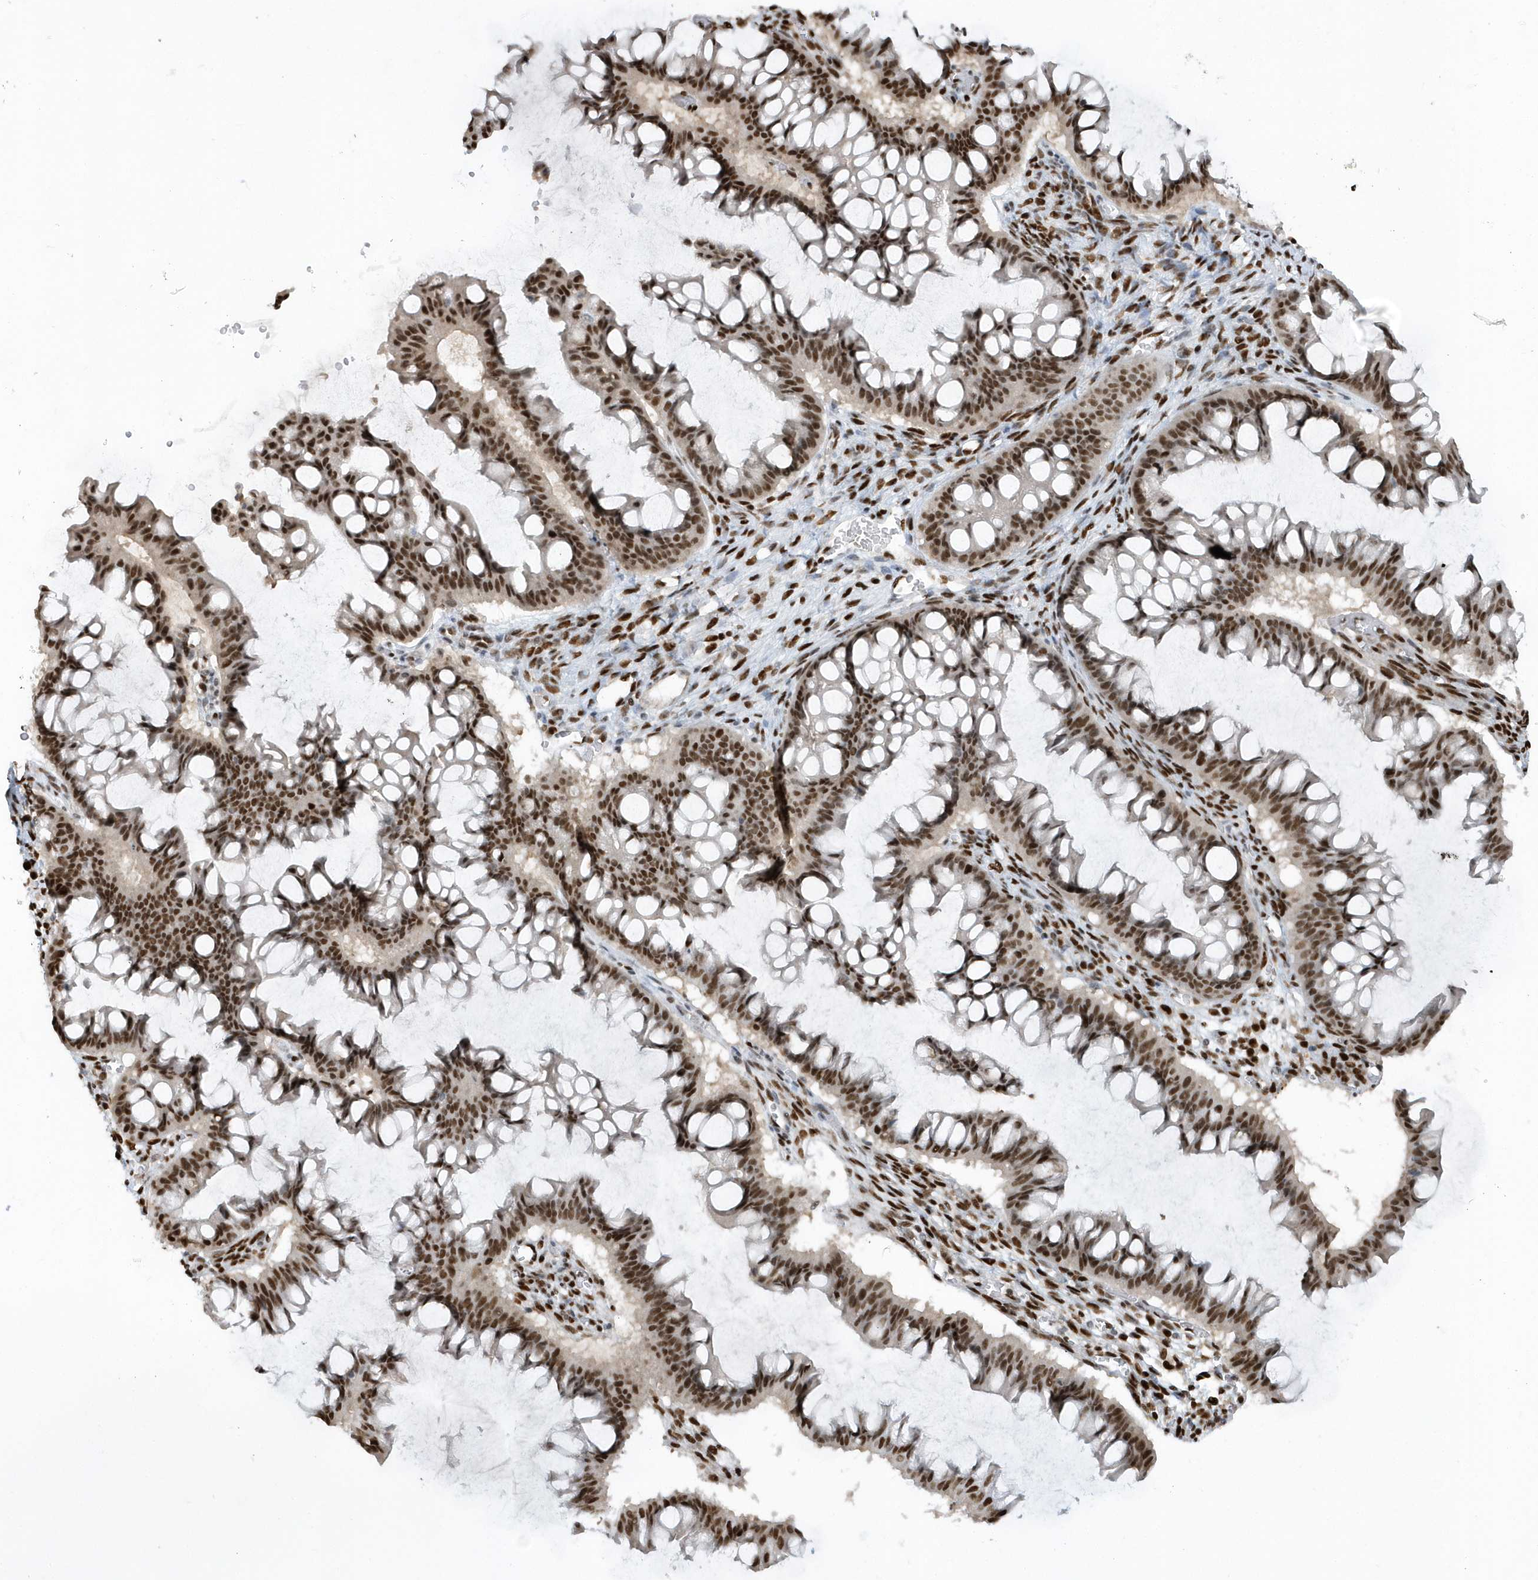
{"staining": {"intensity": "strong", "quantity": ">75%", "location": "nuclear"}, "tissue": "ovarian cancer", "cell_type": "Tumor cells", "image_type": "cancer", "snomed": [{"axis": "morphology", "description": "Cystadenocarcinoma, mucinous, NOS"}, {"axis": "topography", "description": "Ovary"}], "caption": "This micrograph exhibits IHC staining of human ovarian cancer, with high strong nuclear expression in approximately >75% of tumor cells.", "gene": "SEPHS1", "patient": {"sex": "female", "age": 73}}